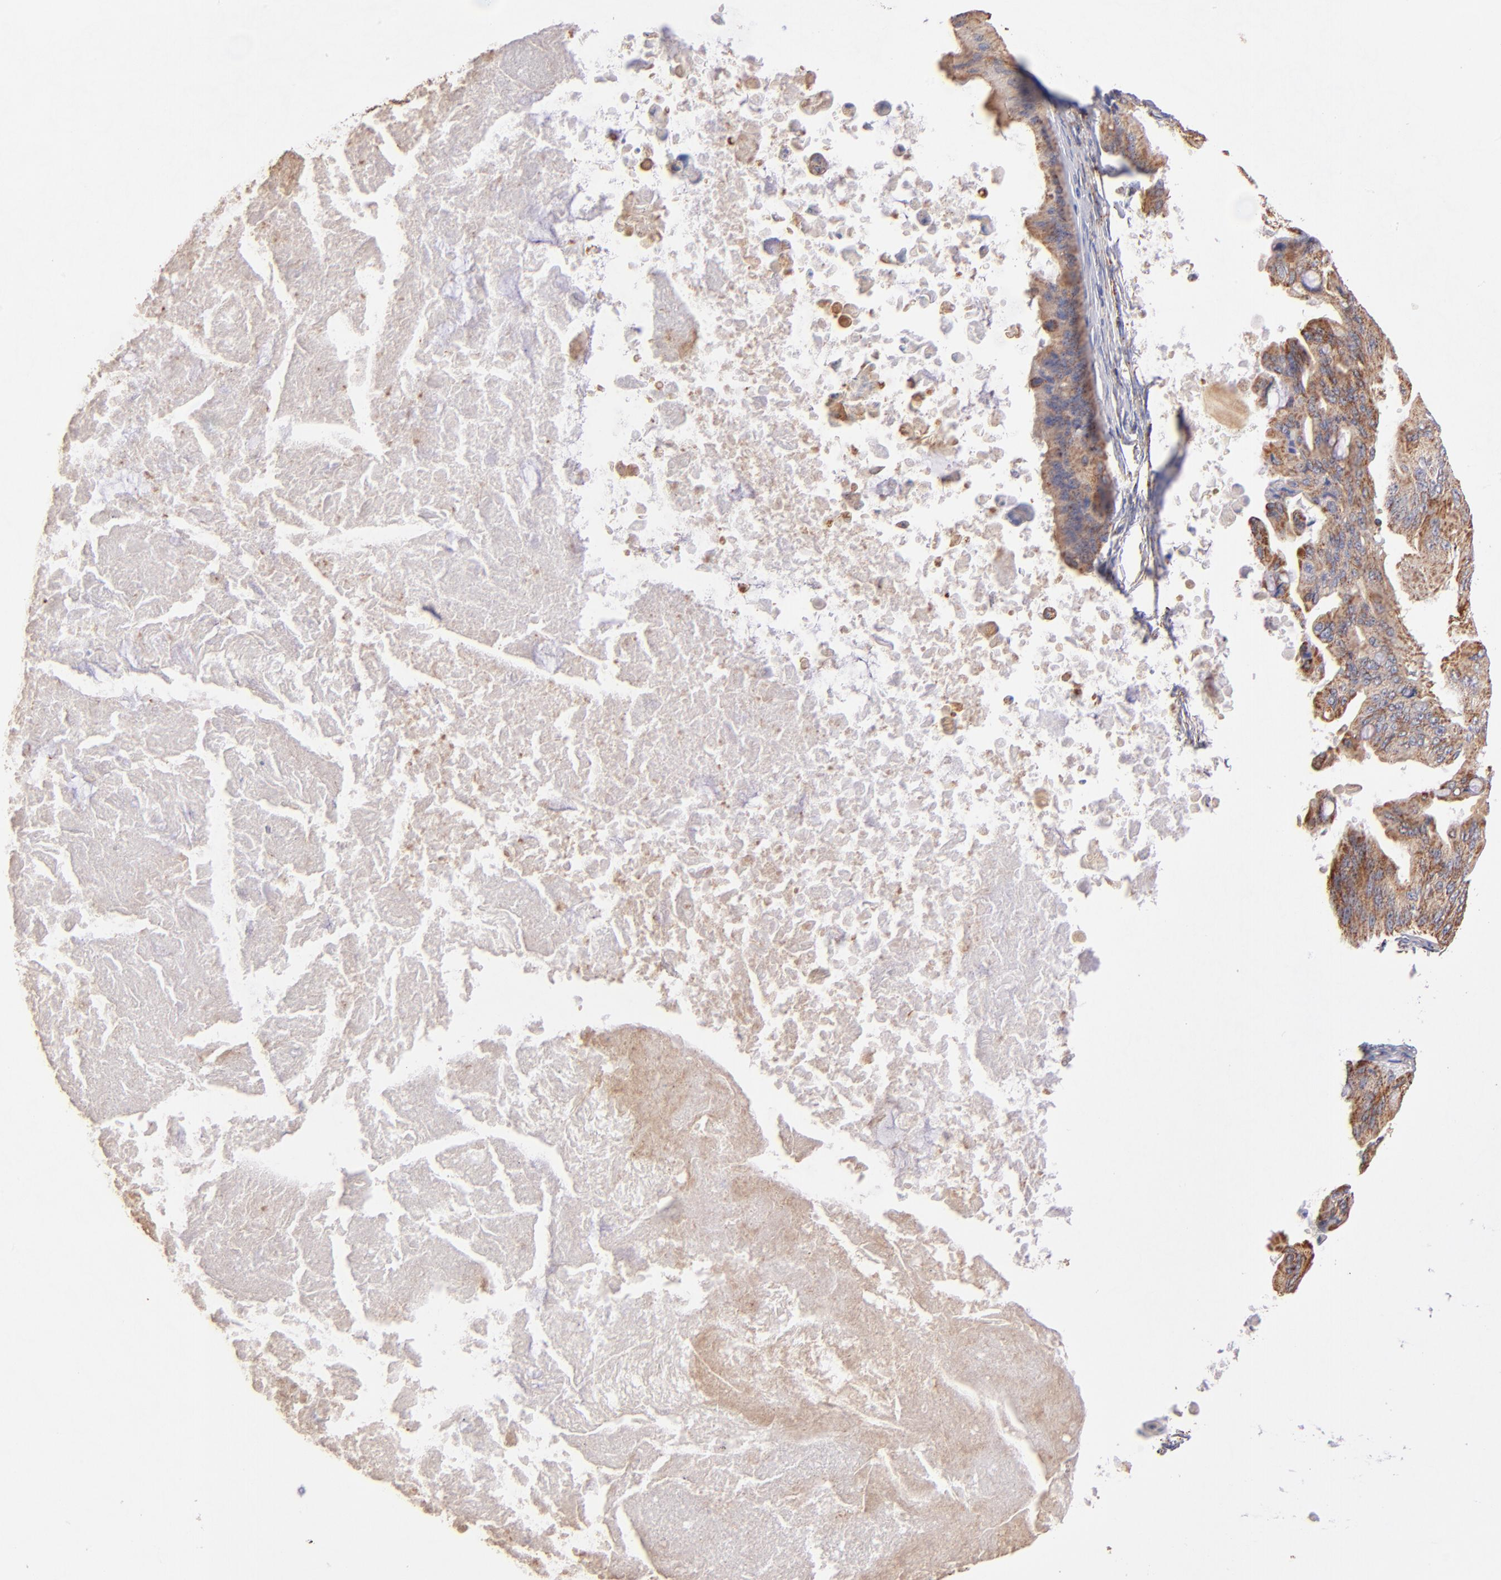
{"staining": {"intensity": "moderate", "quantity": ">75%", "location": "cytoplasmic/membranous"}, "tissue": "ovarian cancer", "cell_type": "Tumor cells", "image_type": "cancer", "snomed": [{"axis": "morphology", "description": "Cystadenocarcinoma, mucinous, NOS"}, {"axis": "topography", "description": "Ovary"}], "caption": "This image exhibits immunohistochemistry (IHC) staining of human ovarian cancer, with medium moderate cytoplasmic/membranous staining in approximately >75% of tumor cells.", "gene": "DLST", "patient": {"sex": "female", "age": 37}}